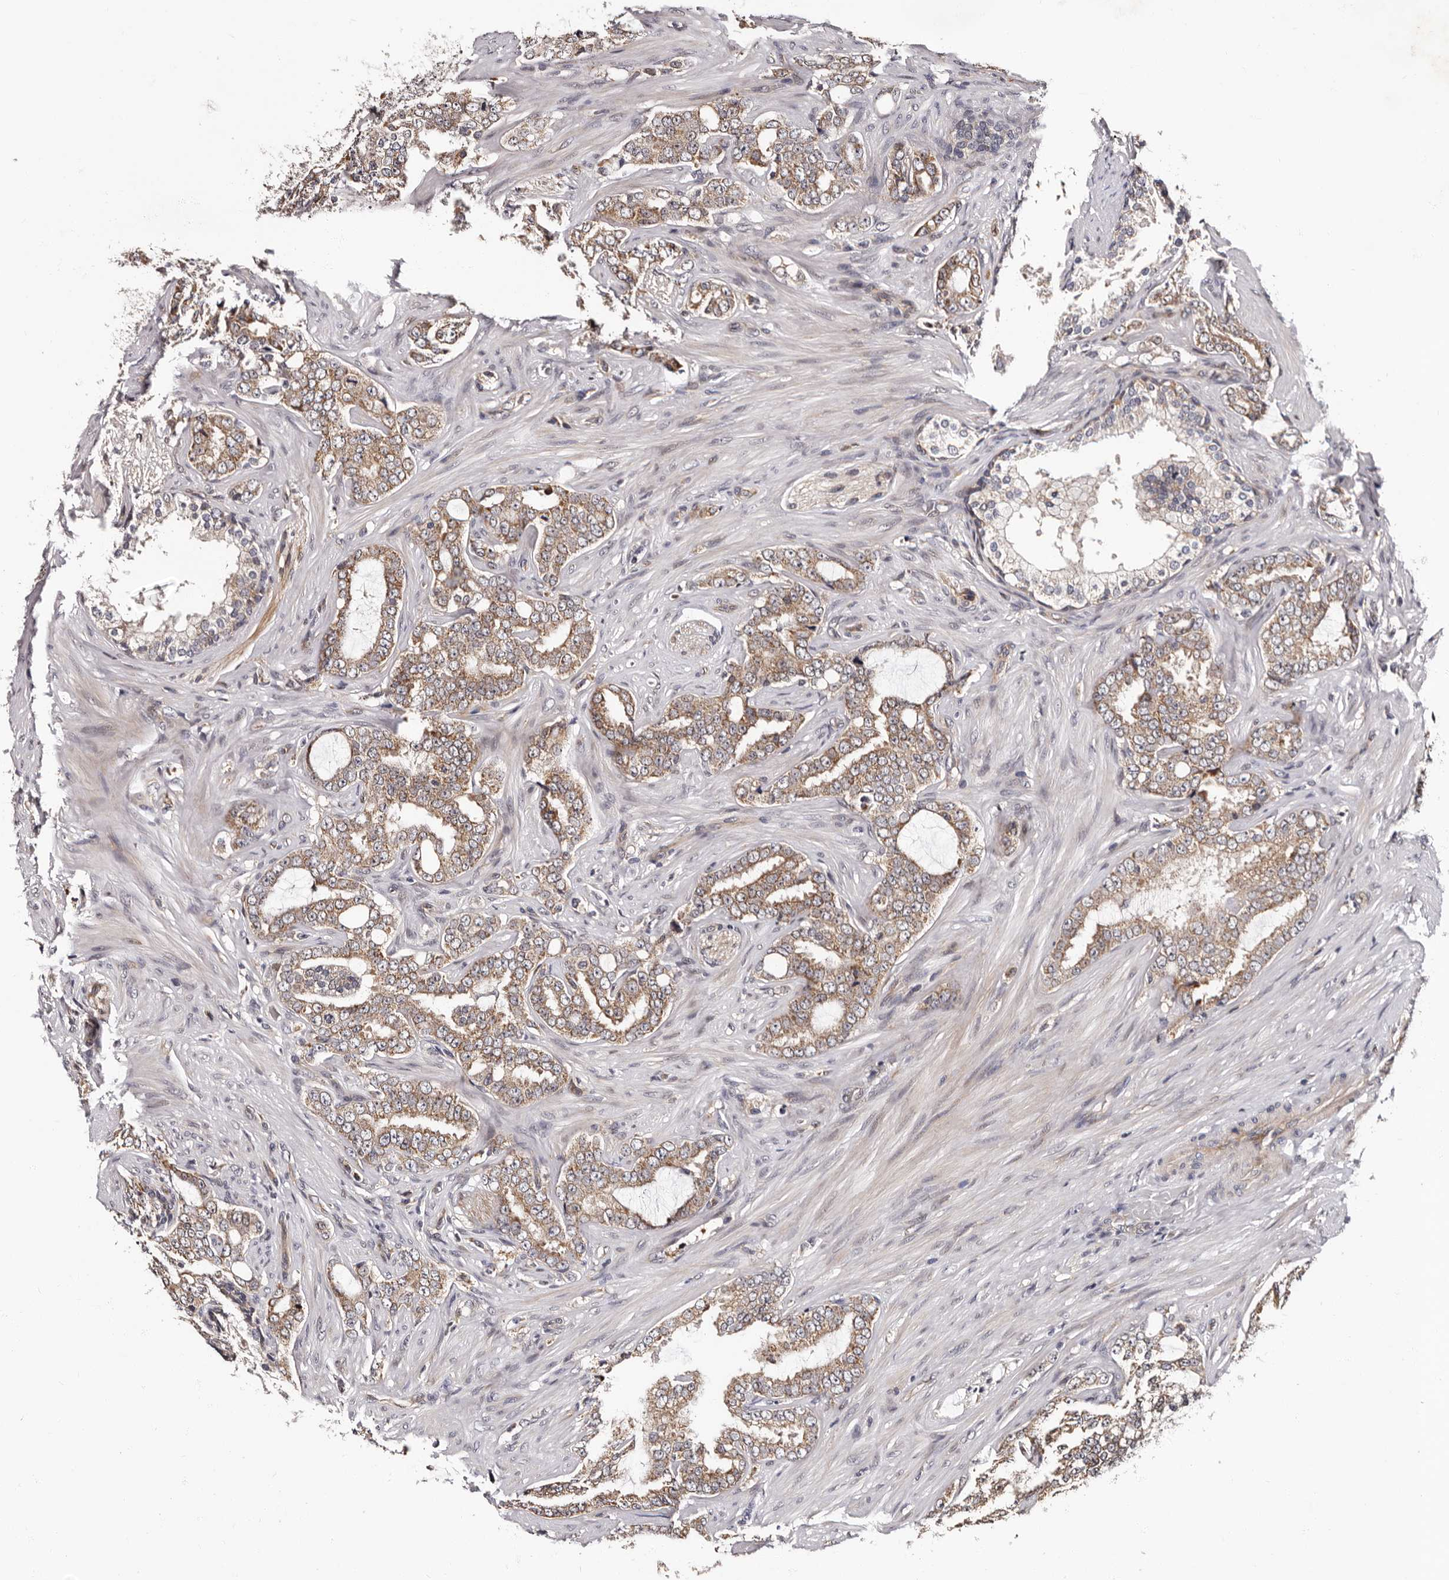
{"staining": {"intensity": "moderate", "quantity": ">75%", "location": "cytoplasmic/membranous"}, "tissue": "prostate cancer", "cell_type": "Tumor cells", "image_type": "cancer", "snomed": [{"axis": "morphology", "description": "Adenocarcinoma, High grade"}, {"axis": "topography", "description": "Prostate"}], "caption": "Brown immunohistochemical staining in adenocarcinoma (high-grade) (prostate) demonstrates moderate cytoplasmic/membranous staining in about >75% of tumor cells.", "gene": "GLRX3", "patient": {"sex": "male", "age": 64}}